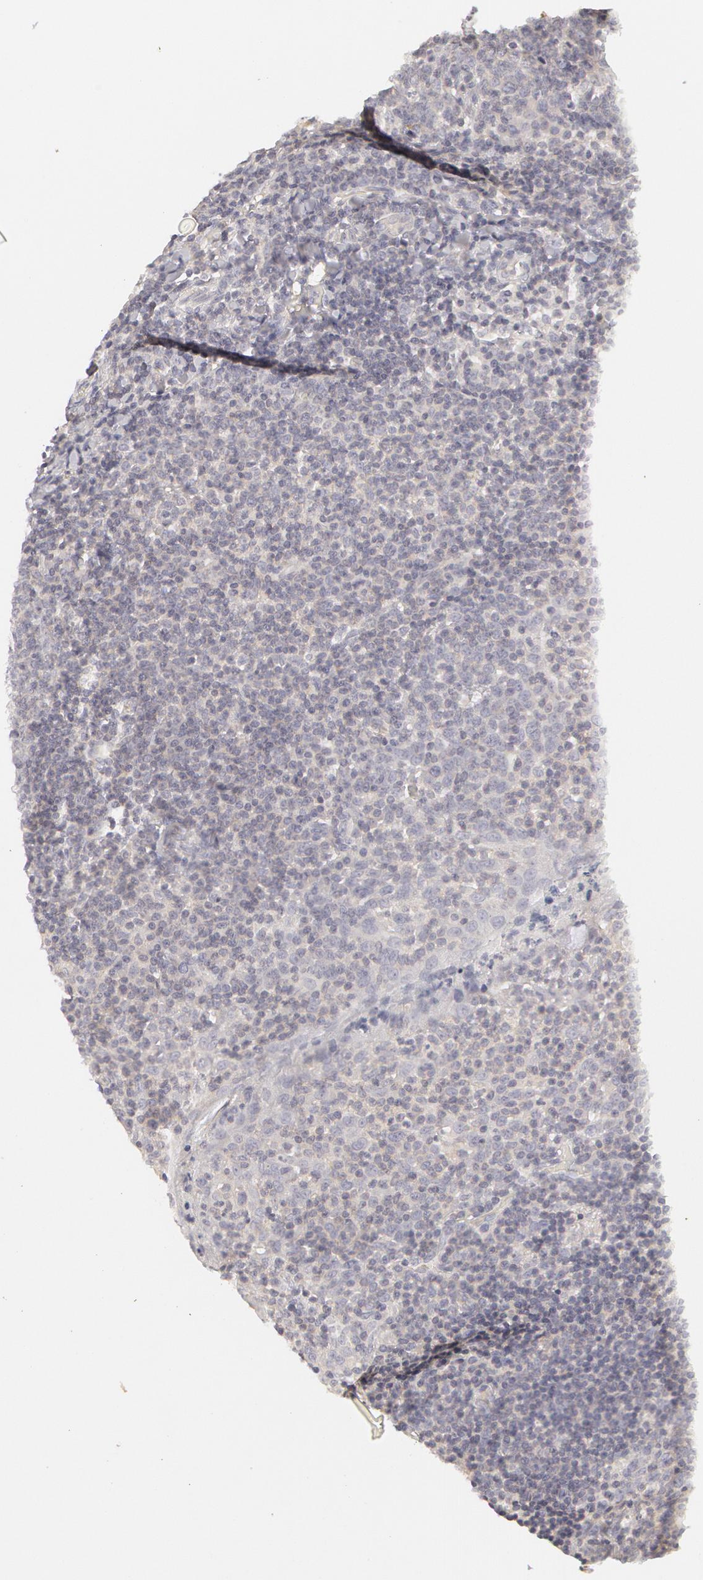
{"staining": {"intensity": "negative", "quantity": "none", "location": "none"}, "tissue": "tonsil", "cell_type": "Germinal center cells", "image_type": "normal", "snomed": [{"axis": "morphology", "description": "Normal tissue, NOS"}, {"axis": "topography", "description": "Tonsil"}], "caption": "The histopathology image demonstrates no significant expression in germinal center cells of tonsil. Brightfield microscopy of immunohistochemistry stained with DAB (brown) and hematoxylin (blue), captured at high magnification.", "gene": "ABCB1", "patient": {"sex": "male", "age": 6}}